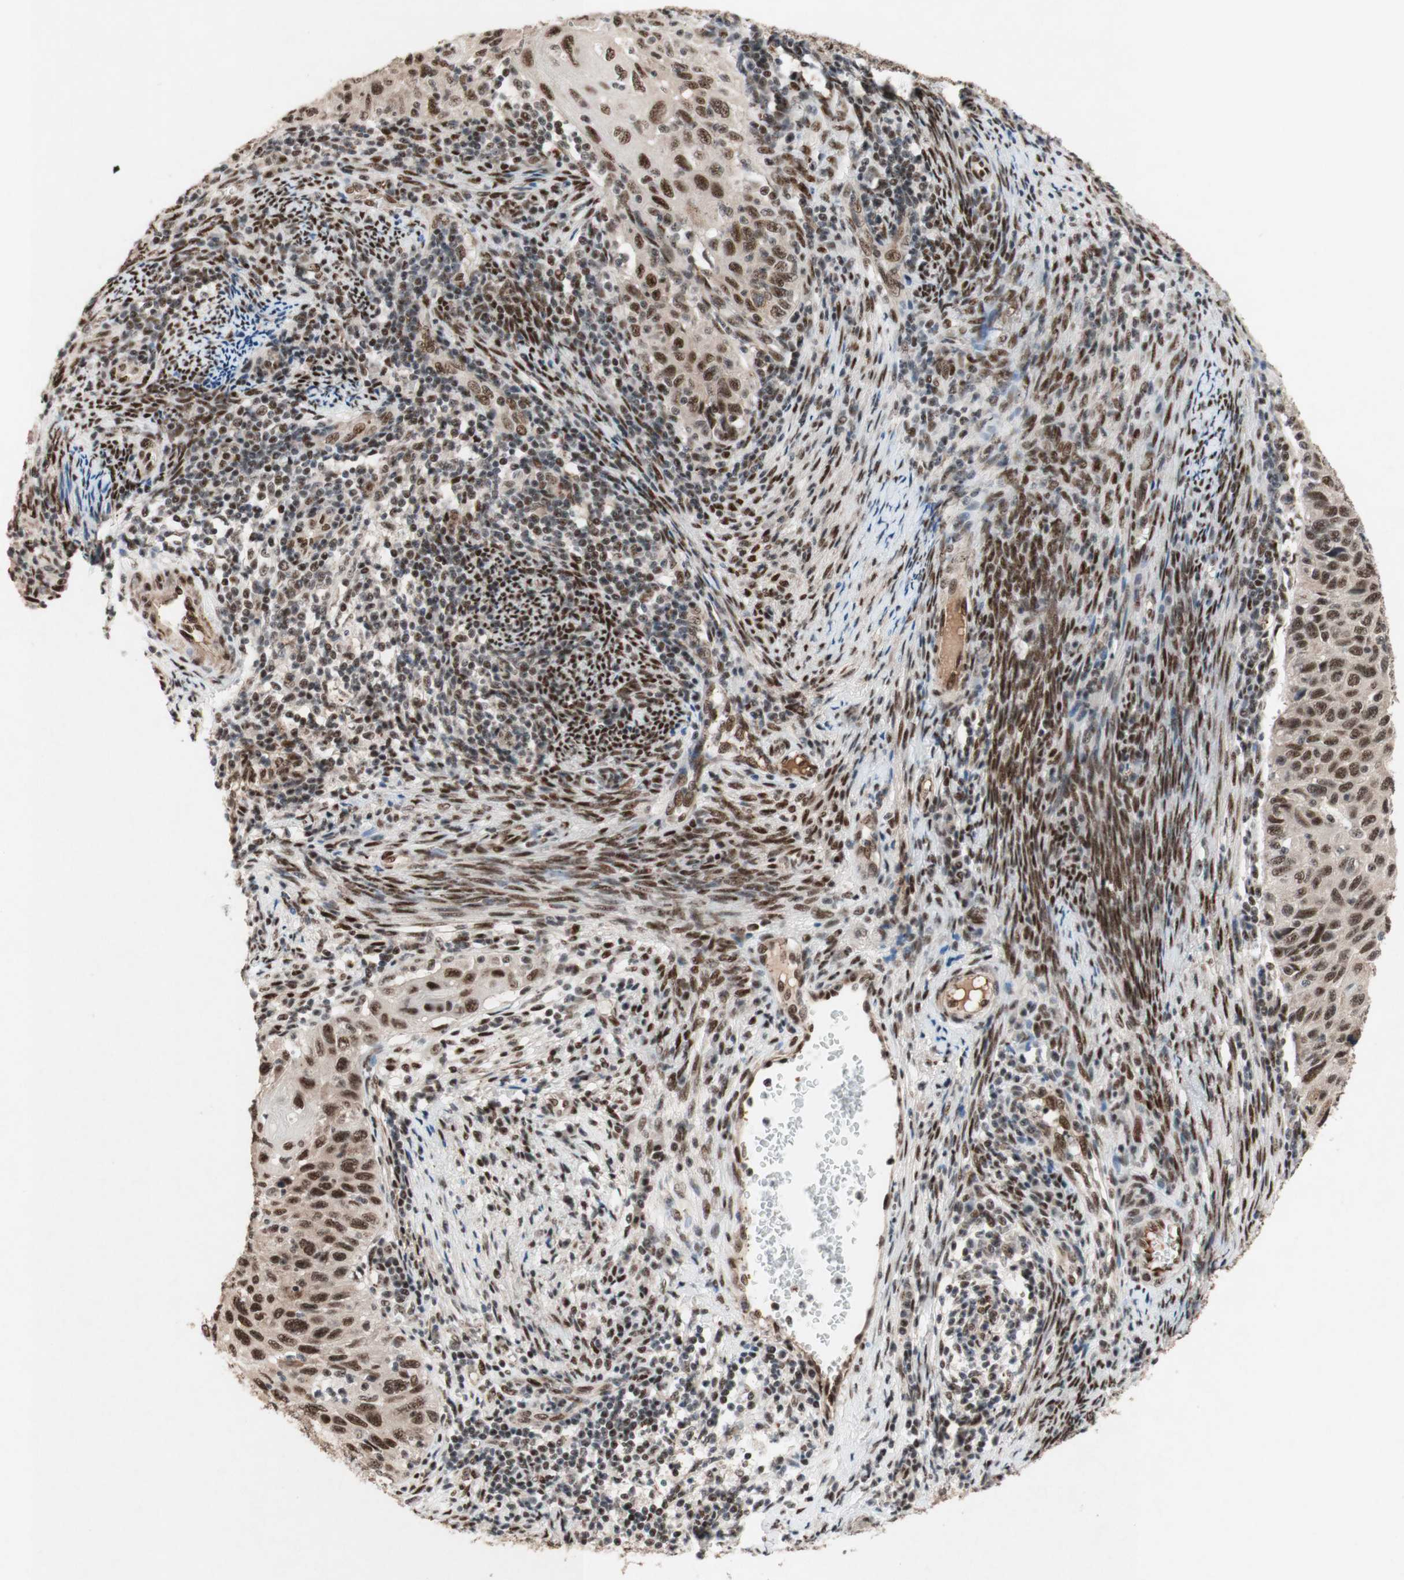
{"staining": {"intensity": "strong", "quantity": ">75%", "location": "nuclear"}, "tissue": "cervical cancer", "cell_type": "Tumor cells", "image_type": "cancer", "snomed": [{"axis": "morphology", "description": "Squamous cell carcinoma, NOS"}, {"axis": "topography", "description": "Cervix"}], "caption": "Immunohistochemistry staining of cervical cancer (squamous cell carcinoma), which reveals high levels of strong nuclear expression in approximately >75% of tumor cells indicating strong nuclear protein expression. The staining was performed using DAB (brown) for protein detection and nuclei were counterstained in hematoxylin (blue).", "gene": "TLE1", "patient": {"sex": "female", "age": 70}}